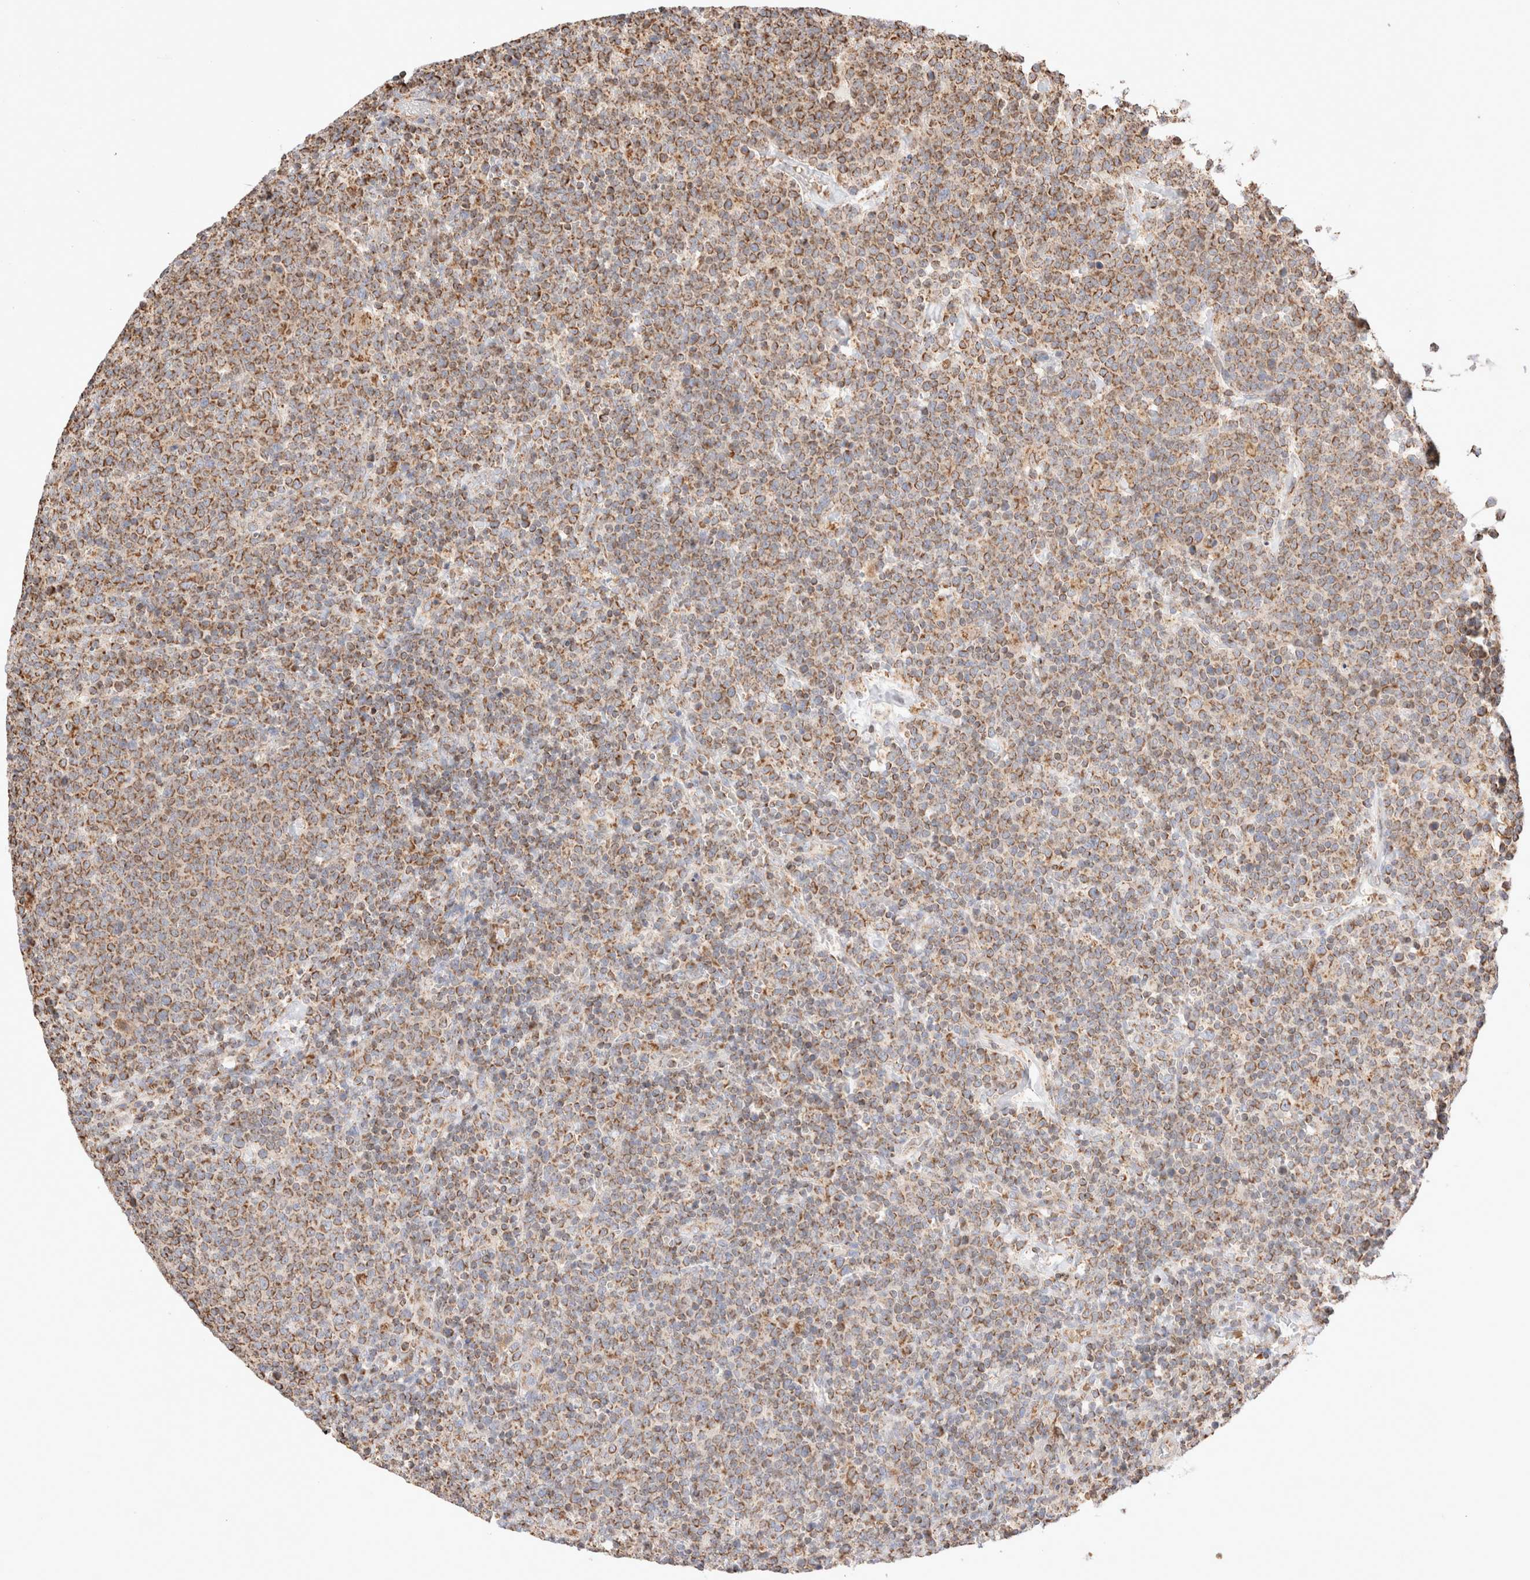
{"staining": {"intensity": "moderate", "quantity": ">75%", "location": "cytoplasmic/membranous"}, "tissue": "lymphoma", "cell_type": "Tumor cells", "image_type": "cancer", "snomed": [{"axis": "morphology", "description": "Malignant lymphoma, non-Hodgkin's type, High grade"}, {"axis": "topography", "description": "Lymph node"}], "caption": "Immunohistochemical staining of human high-grade malignant lymphoma, non-Hodgkin's type displays moderate cytoplasmic/membranous protein staining in about >75% of tumor cells.", "gene": "TMPPE", "patient": {"sex": "male", "age": 61}}